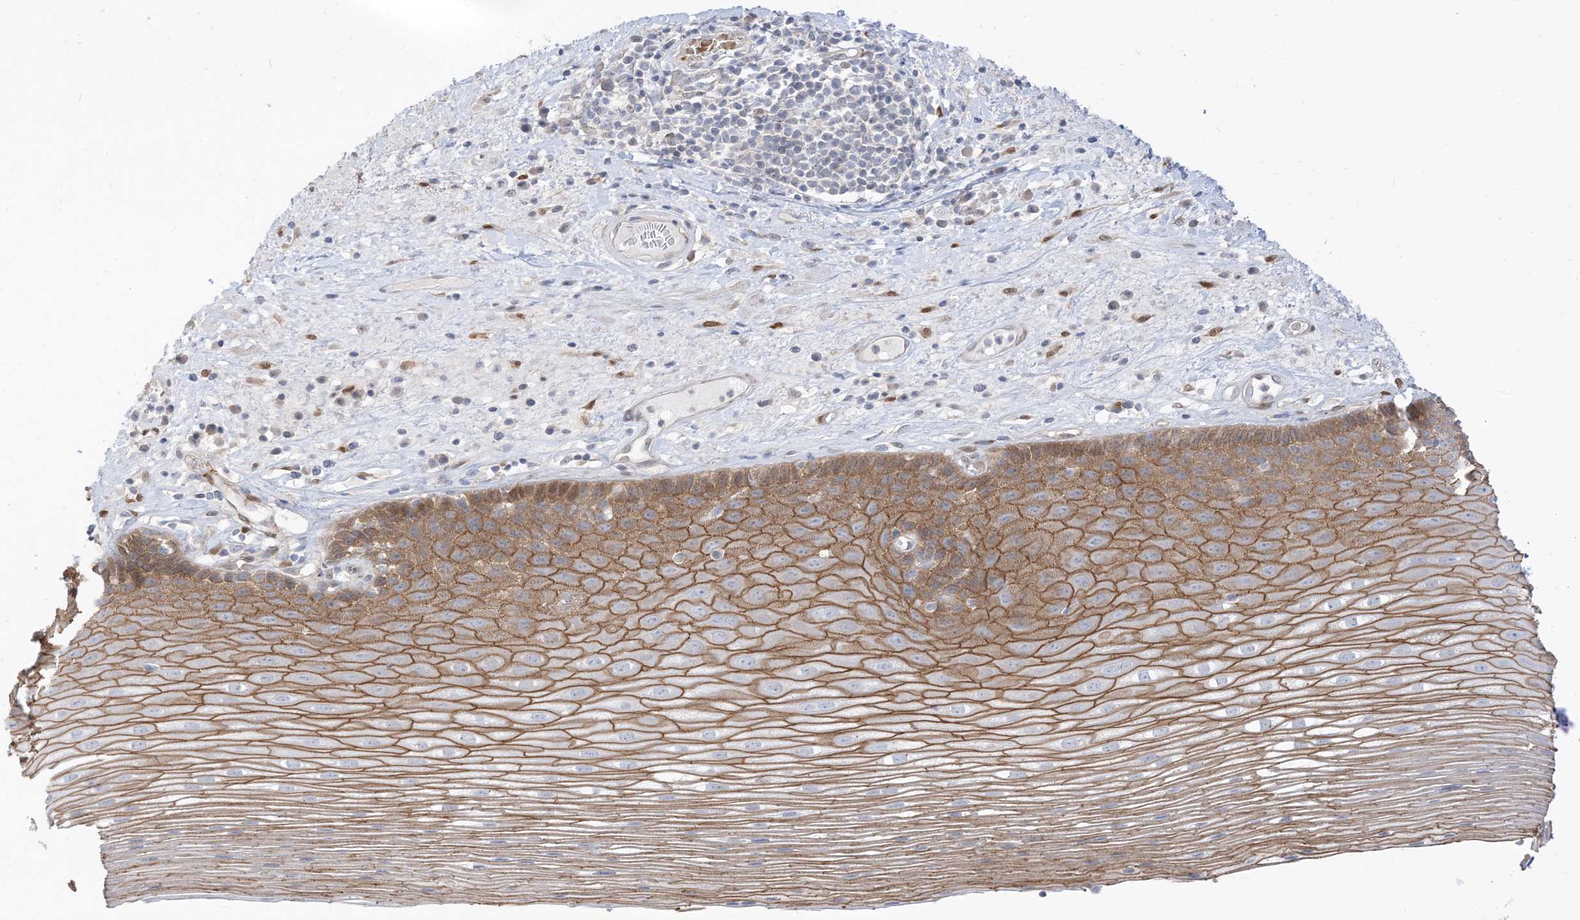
{"staining": {"intensity": "moderate", "quantity": ">75%", "location": "cytoplasmic/membranous"}, "tissue": "esophagus", "cell_type": "Squamous epithelial cells", "image_type": "normal", "snomed": [{"axis": "morphology", "description": "Normal tissue, NOS"}, {"axis": "topography", "description": "Esophagus"}], "caption": "Protein staining exhibits moderate cytoplasmic/membranous positivity in about >75% of squamous epithelial cells in normal esophagus. Using DAB (3,3'-diaminobenzidine) (brown) and hematoxylin (blue) stains, captured at high magnification using brightfield microscopy.", "gene": "RIN1", "patient": {"sex": "male", "age": 62}}